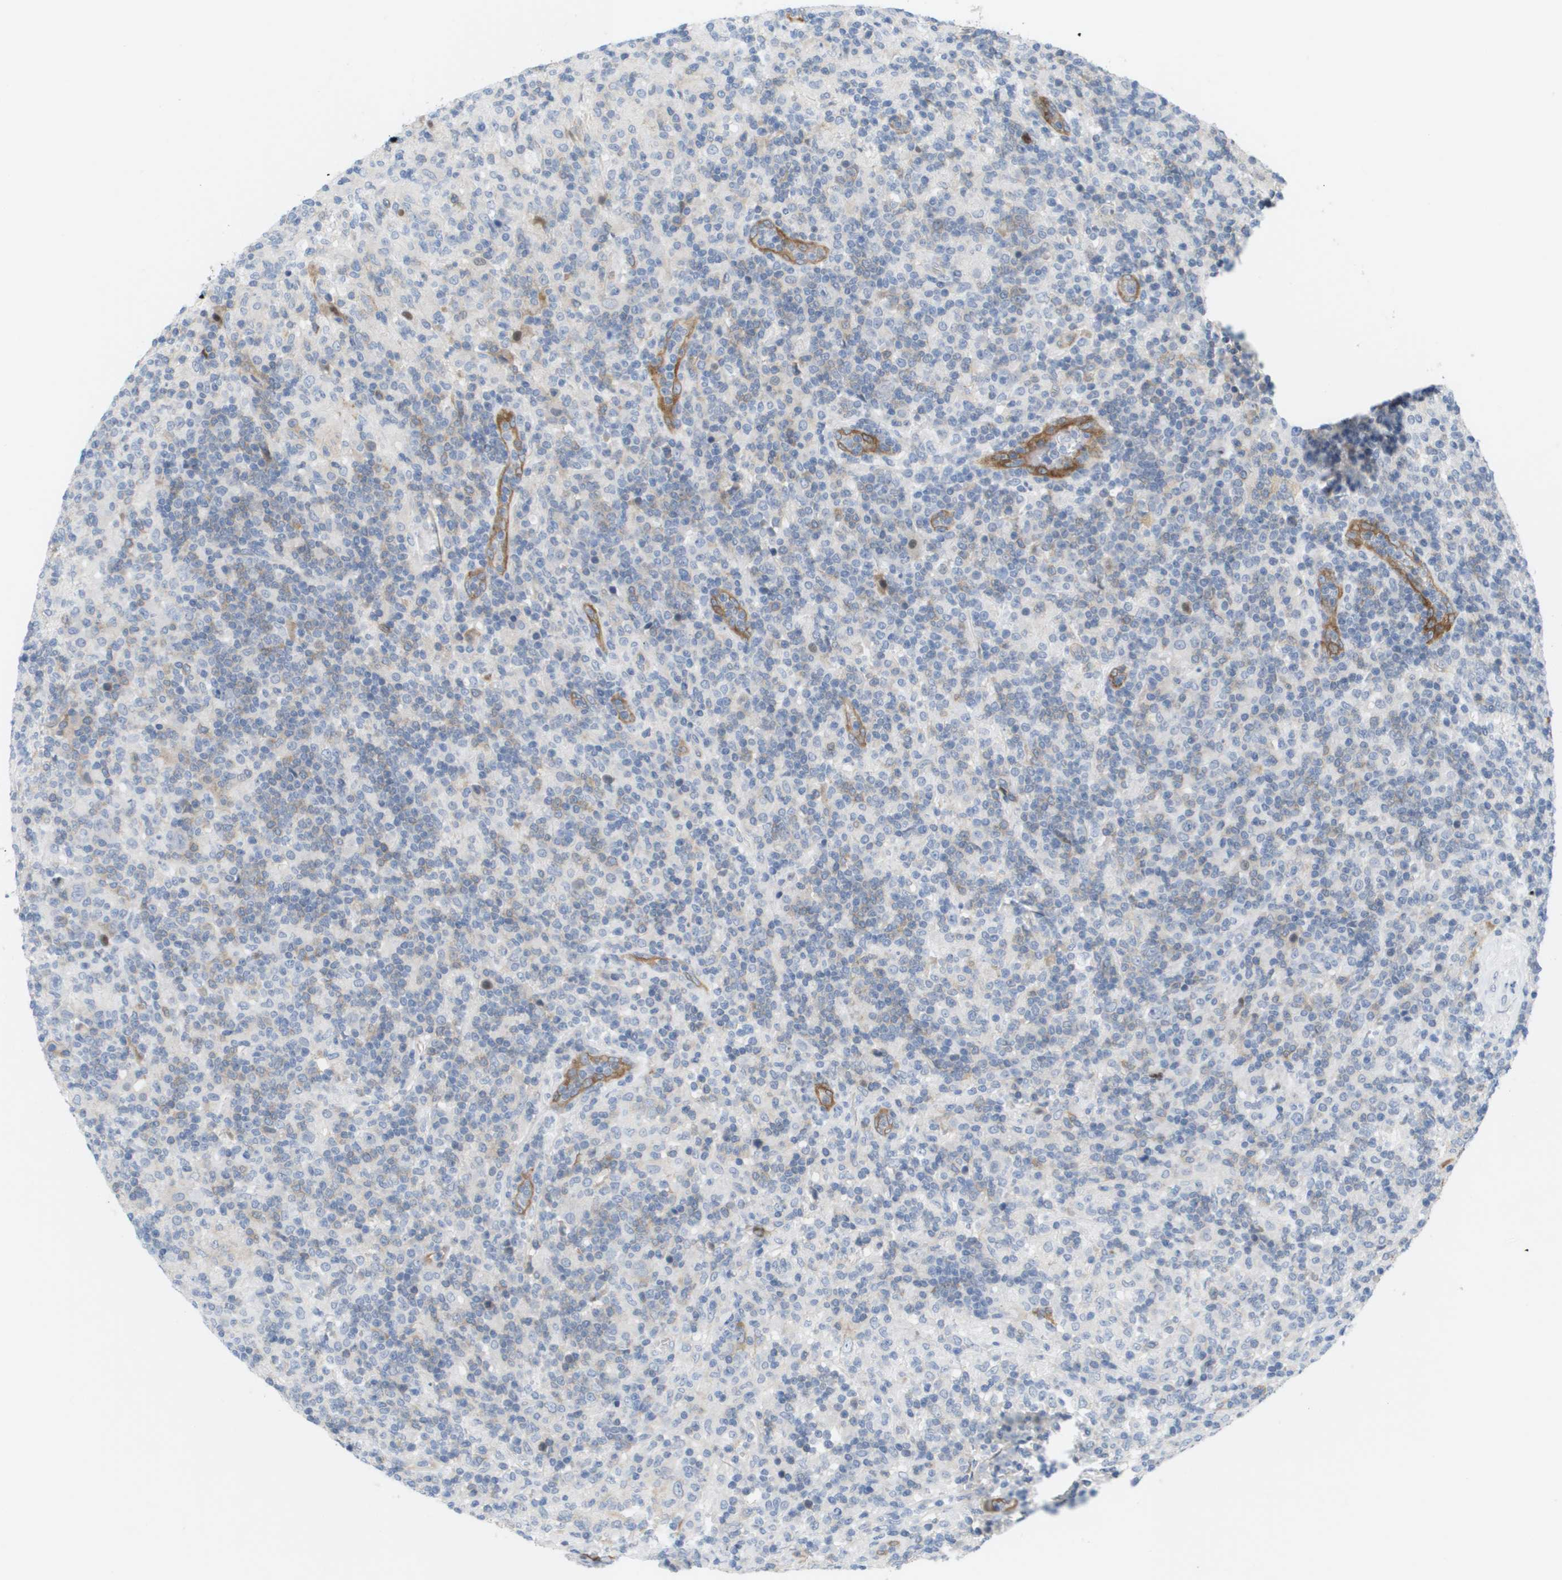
{"staining": {"intensity": "negative", "quantity": "none", "location": "none"}, "tissue": "lymphoma", "cell_type": "Tumor cells", "image_type": "cancer", "snomed": [{"axis": "morphology", "description": "Hodgkin's disease, NOS"}, {"axis": "topography", "description": "Lymph node"}], "caption": "Immunohistochemical staining of human lymphoma displays no significant expression in tumor cells.", "gene": "MARCHF8", "patient": {"sex": "male", "age": 70}}